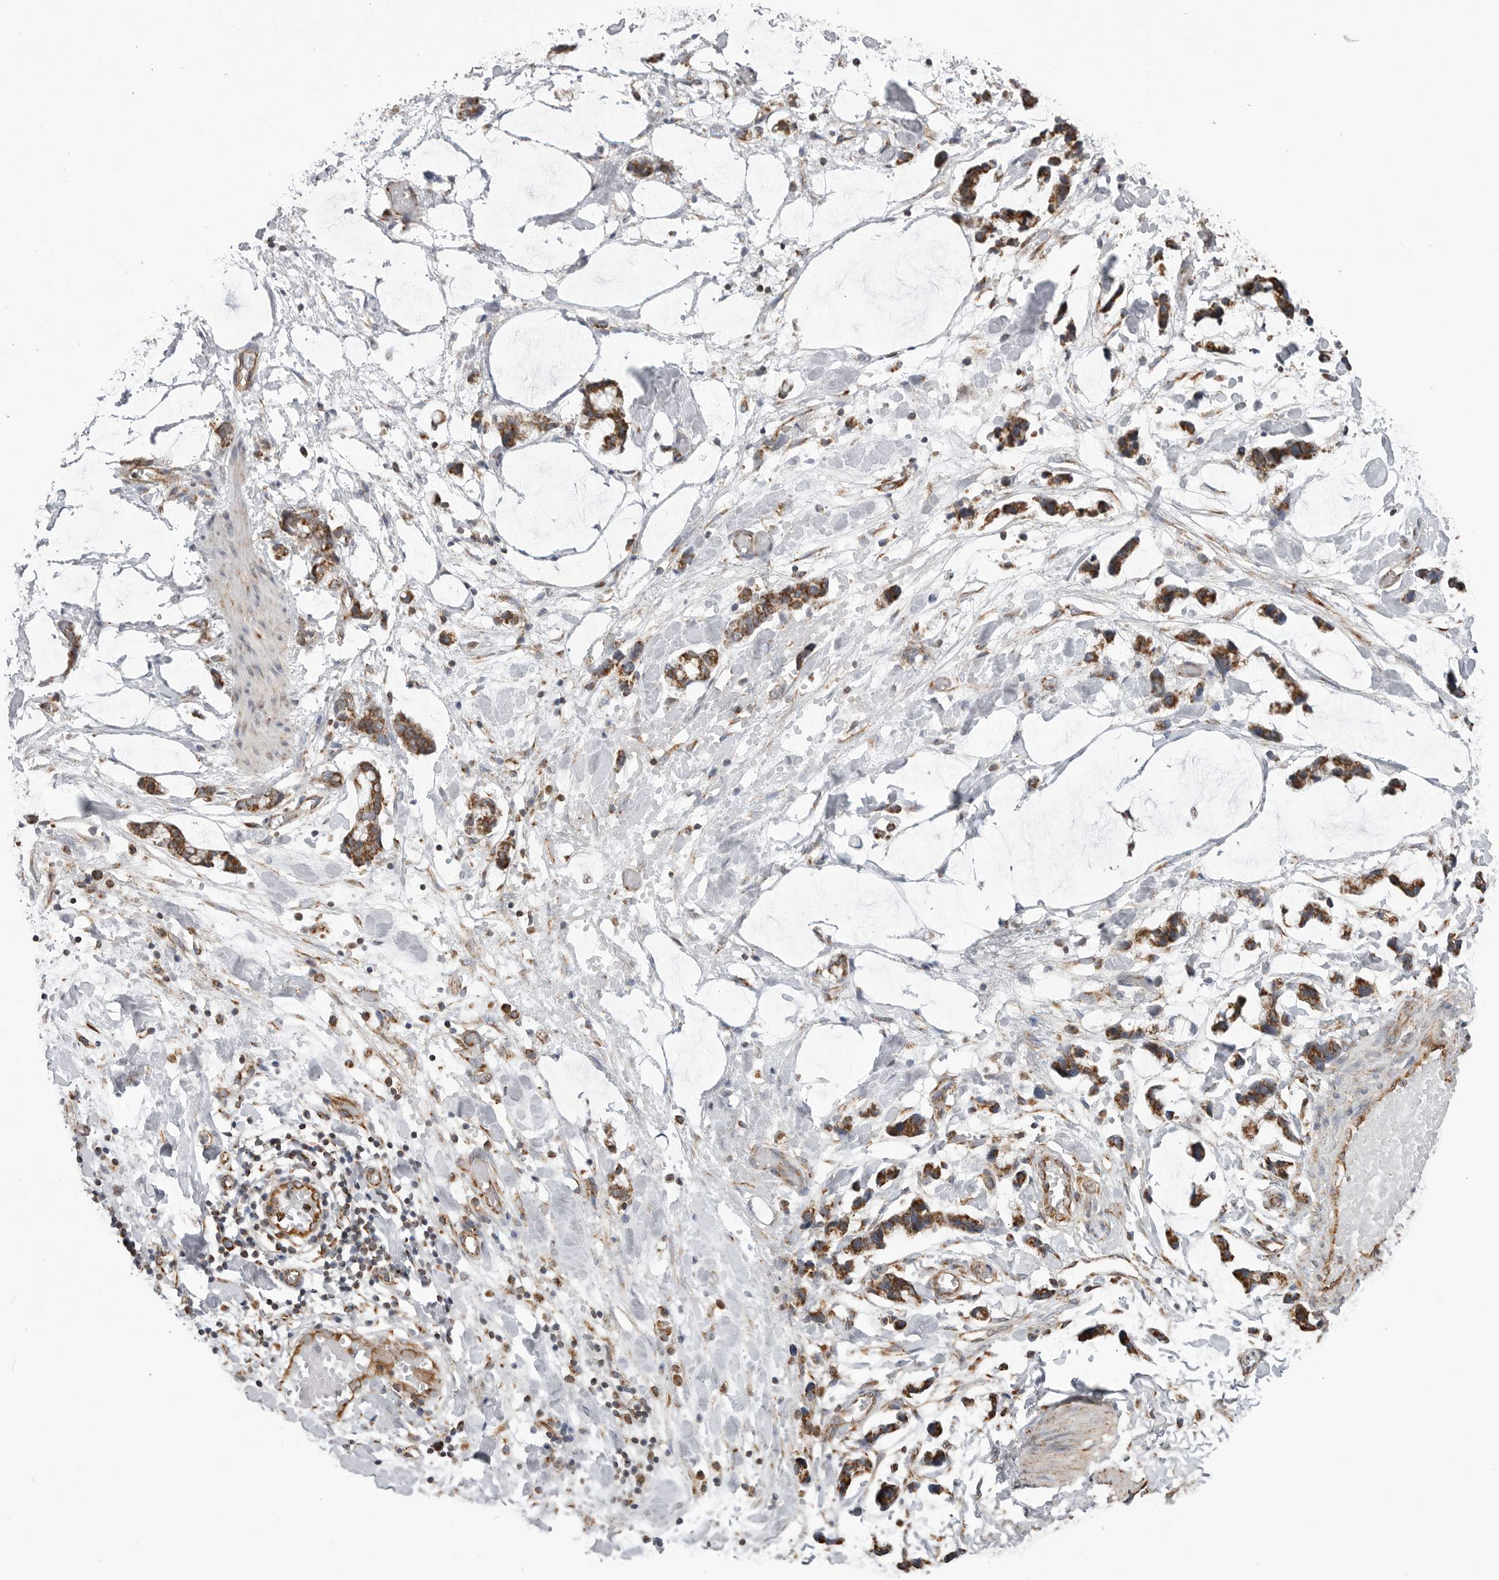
{"staining": {"intensity": "moderate", "quantity": ">75%", "location": "cytoplasmic/membranous"}, "tissue": "adipose tissue", "cell_type": "Adipocytes", "image_type": "normal", "snomed": [{"axis": "morphology", "description": "Normal tissue, NOS"}, {"axis": "morphology", "description": "Adenocarcinoma, NOS"}, {"axis": "topography", "description": "Colon"}, {"axis": "topography", "description": "Peripheral nerve tissue"}], "caption": "A photomicrograph showing moderate cytoplasmic/membranous positivity in about >75% of adipocytes in unremarkable adipose tissue, as visualized by brown immunohistochemical staining.", "gene": "FH", "patient": {"sex": "male", "age": 14}}